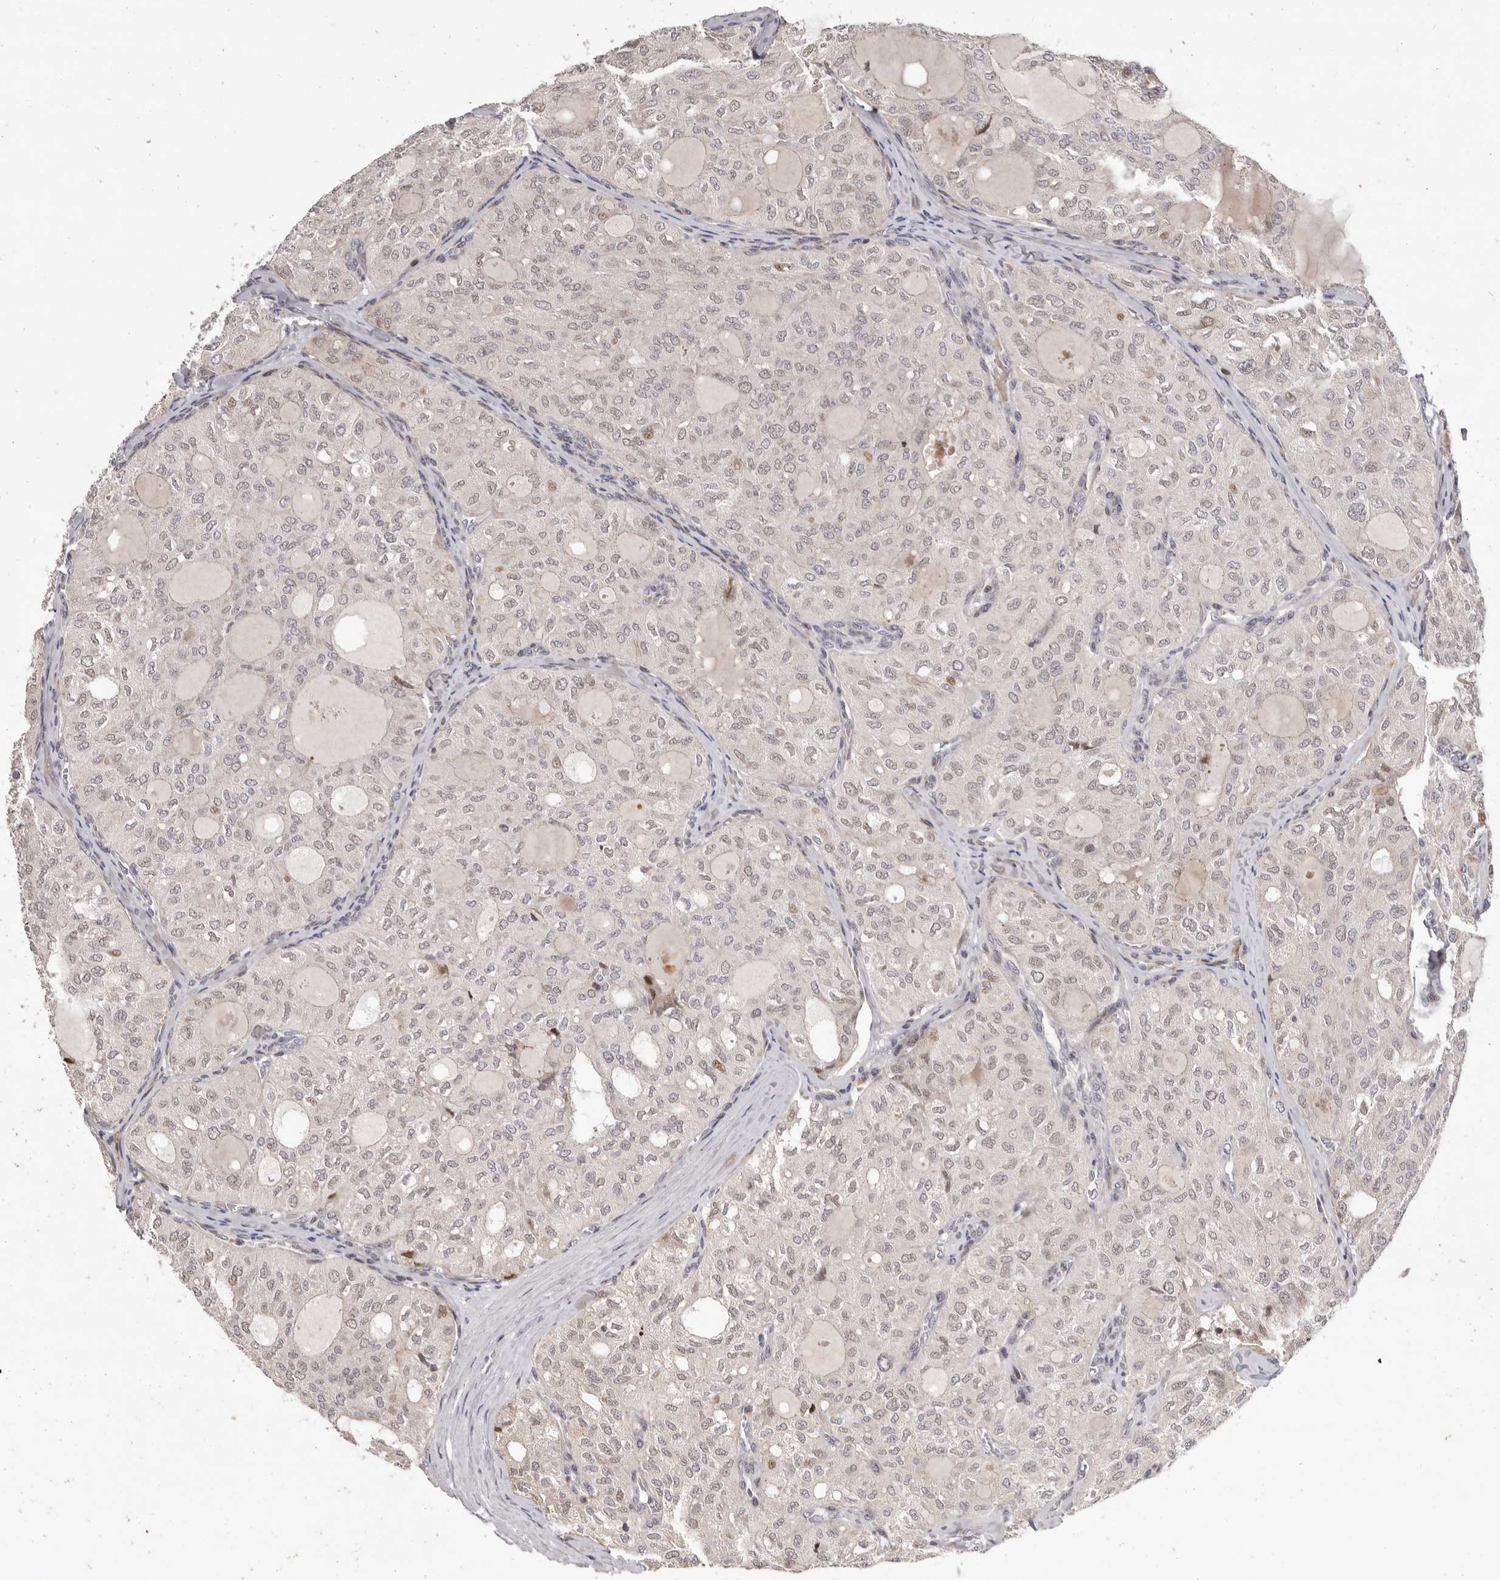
{"staining": {"intensity": "weak", "quantity": "25%-75%", "location": "nuclear"}, "tissue": "thyroid cancer", "cell_type": "Tumor cells", "image_type": "cancer", "snomed": [{"axis": "morphology", "description": "Follicular adenoma carcinoma, NOS"}, {"axis": "topography", "description": "Thyroid gland"}], "caption": "Thyroid cancer tissue shows weak nuclear positivity in approximately 25%-75% of tumor cells", "gene": "AZIN1", "patient": {"sex": "male", "age": 75}}